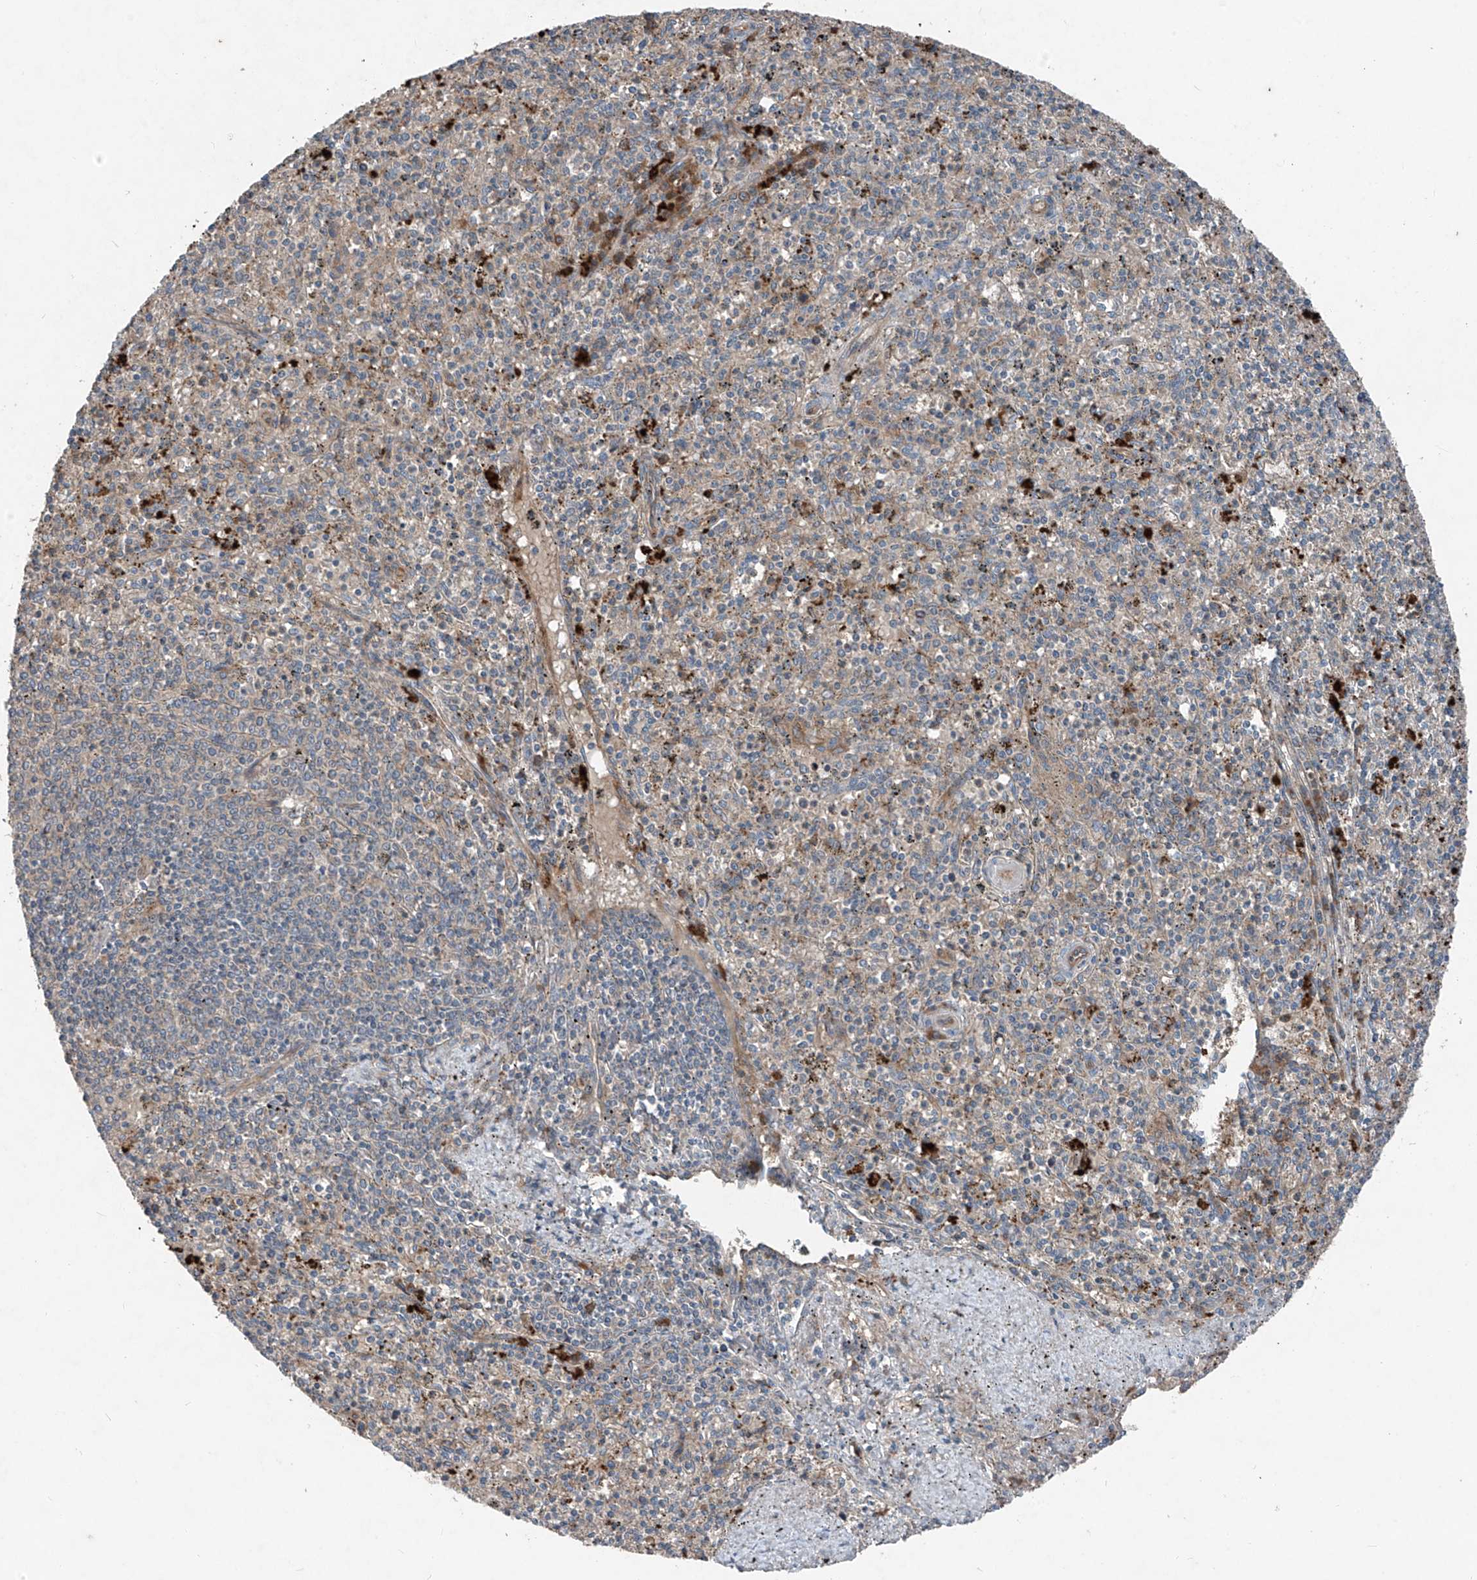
{"staining": {"intensity": "negative", "quantity": "none", "location": "none"}, "tissue": "spleen", "cell_type": "Cells in red pulp", "image_type": "normal", "snomed": [{"axis": "morphology", "description": "Normal tissue, NOS"}, {"axis": "topography", "description": "Spleen"}], "caption": "Histopathology image shows no protein expression in cells in red pulp of unremarkable spleen.", "gene": "FOXRED2", "patient": {"sex": "male", "age": 72}}